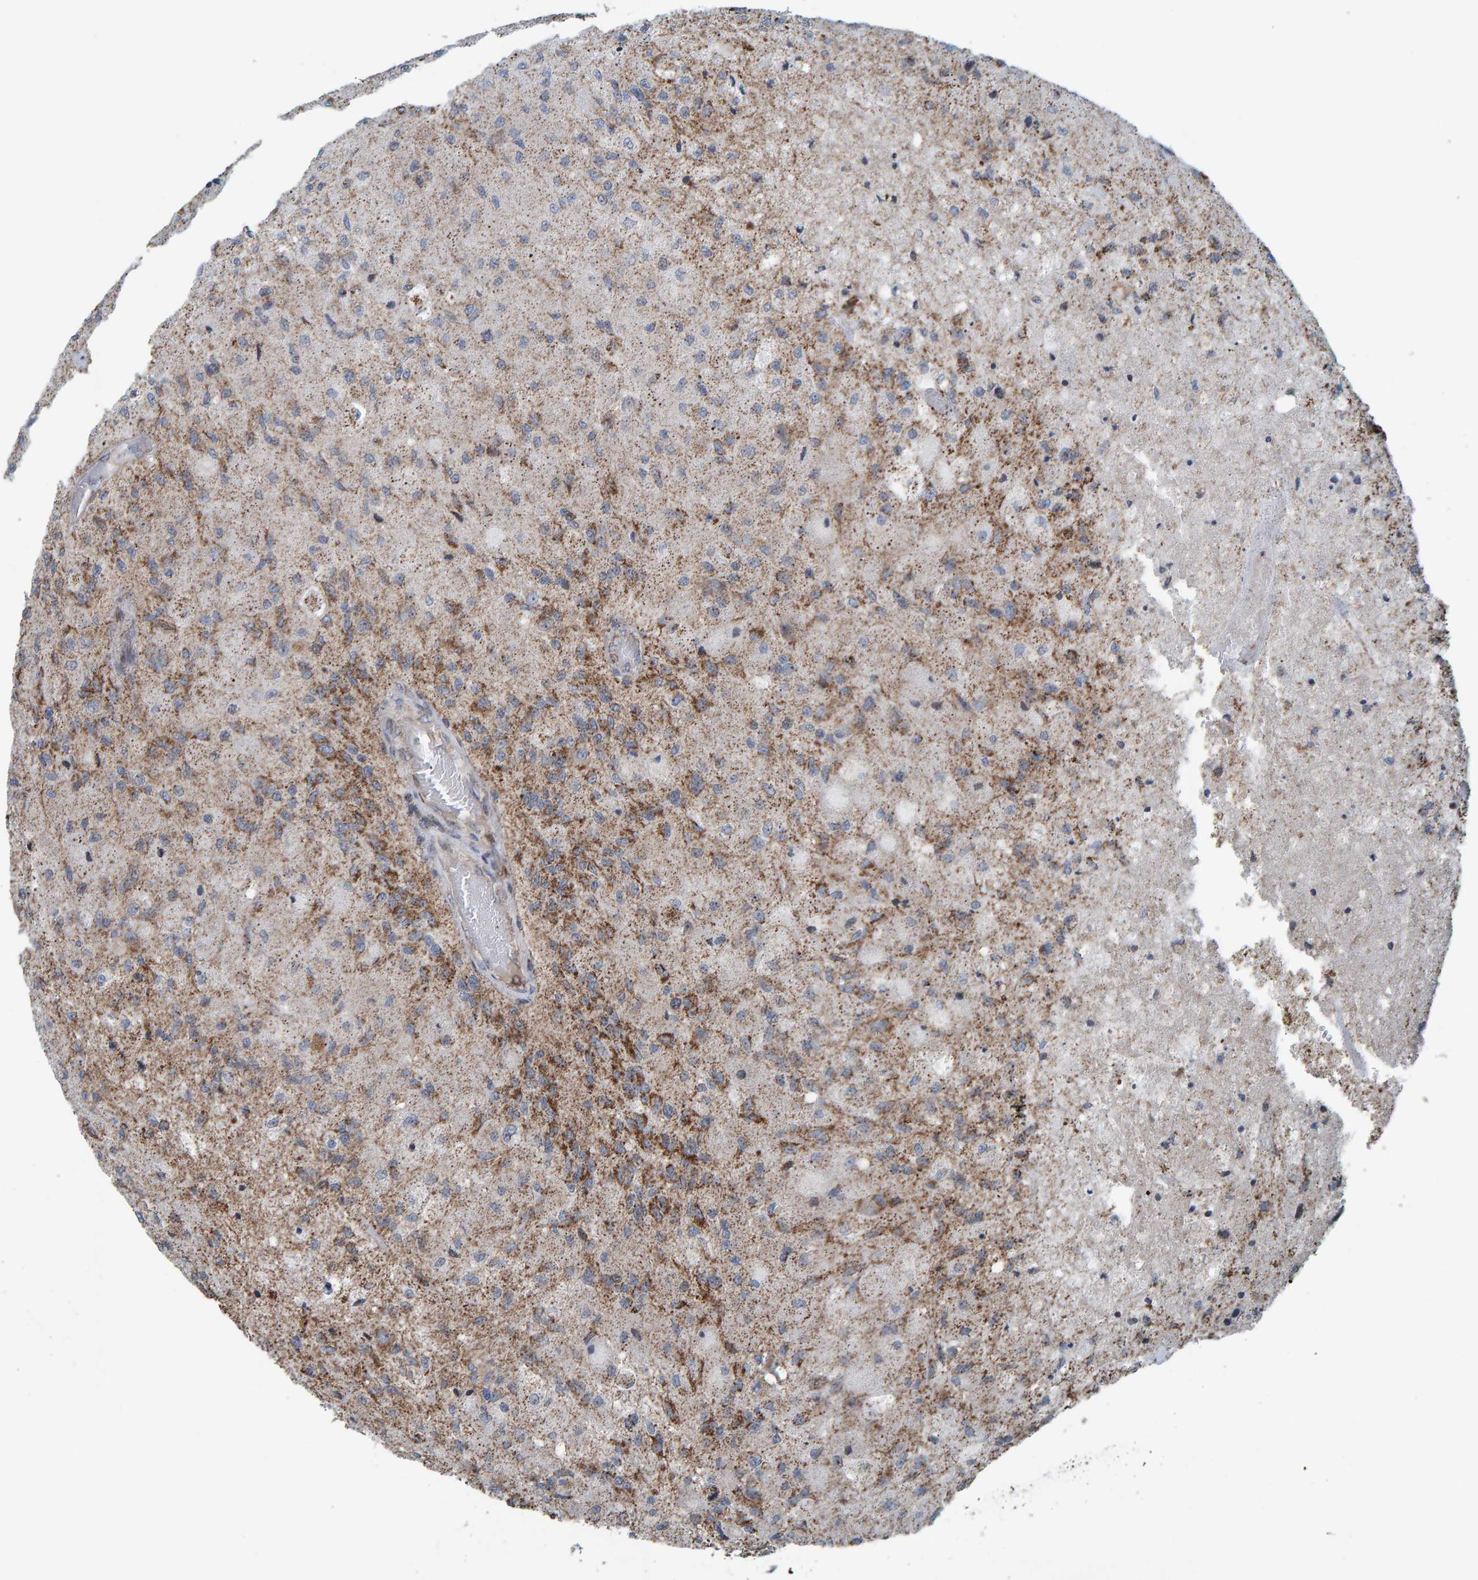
{"staining": {"intensity": "moderate", "quantity": "25%-75%", "location": "cytoplasmic/membranous"}, "tissue": "glioma", "cell_type": "Tumor cells", "image_type": "cancer", "snomed": [{"axis": "morphology", "description": "Normal tissue, NOS"}, {"axis": "morphology", "description": "Glioma, malignant, High grade"}, {"axis": "topography", "description": "Cerebral cortex"}], "caption": "Human malignant high-grade glioma stained for a protein (brown) exhibits moderate cytoplasmic/membranous positive positivity in approximately 25%-75% of tumor cells.", "gene": "ZNF48", "patient": {"sex": "male", "age": 77}}